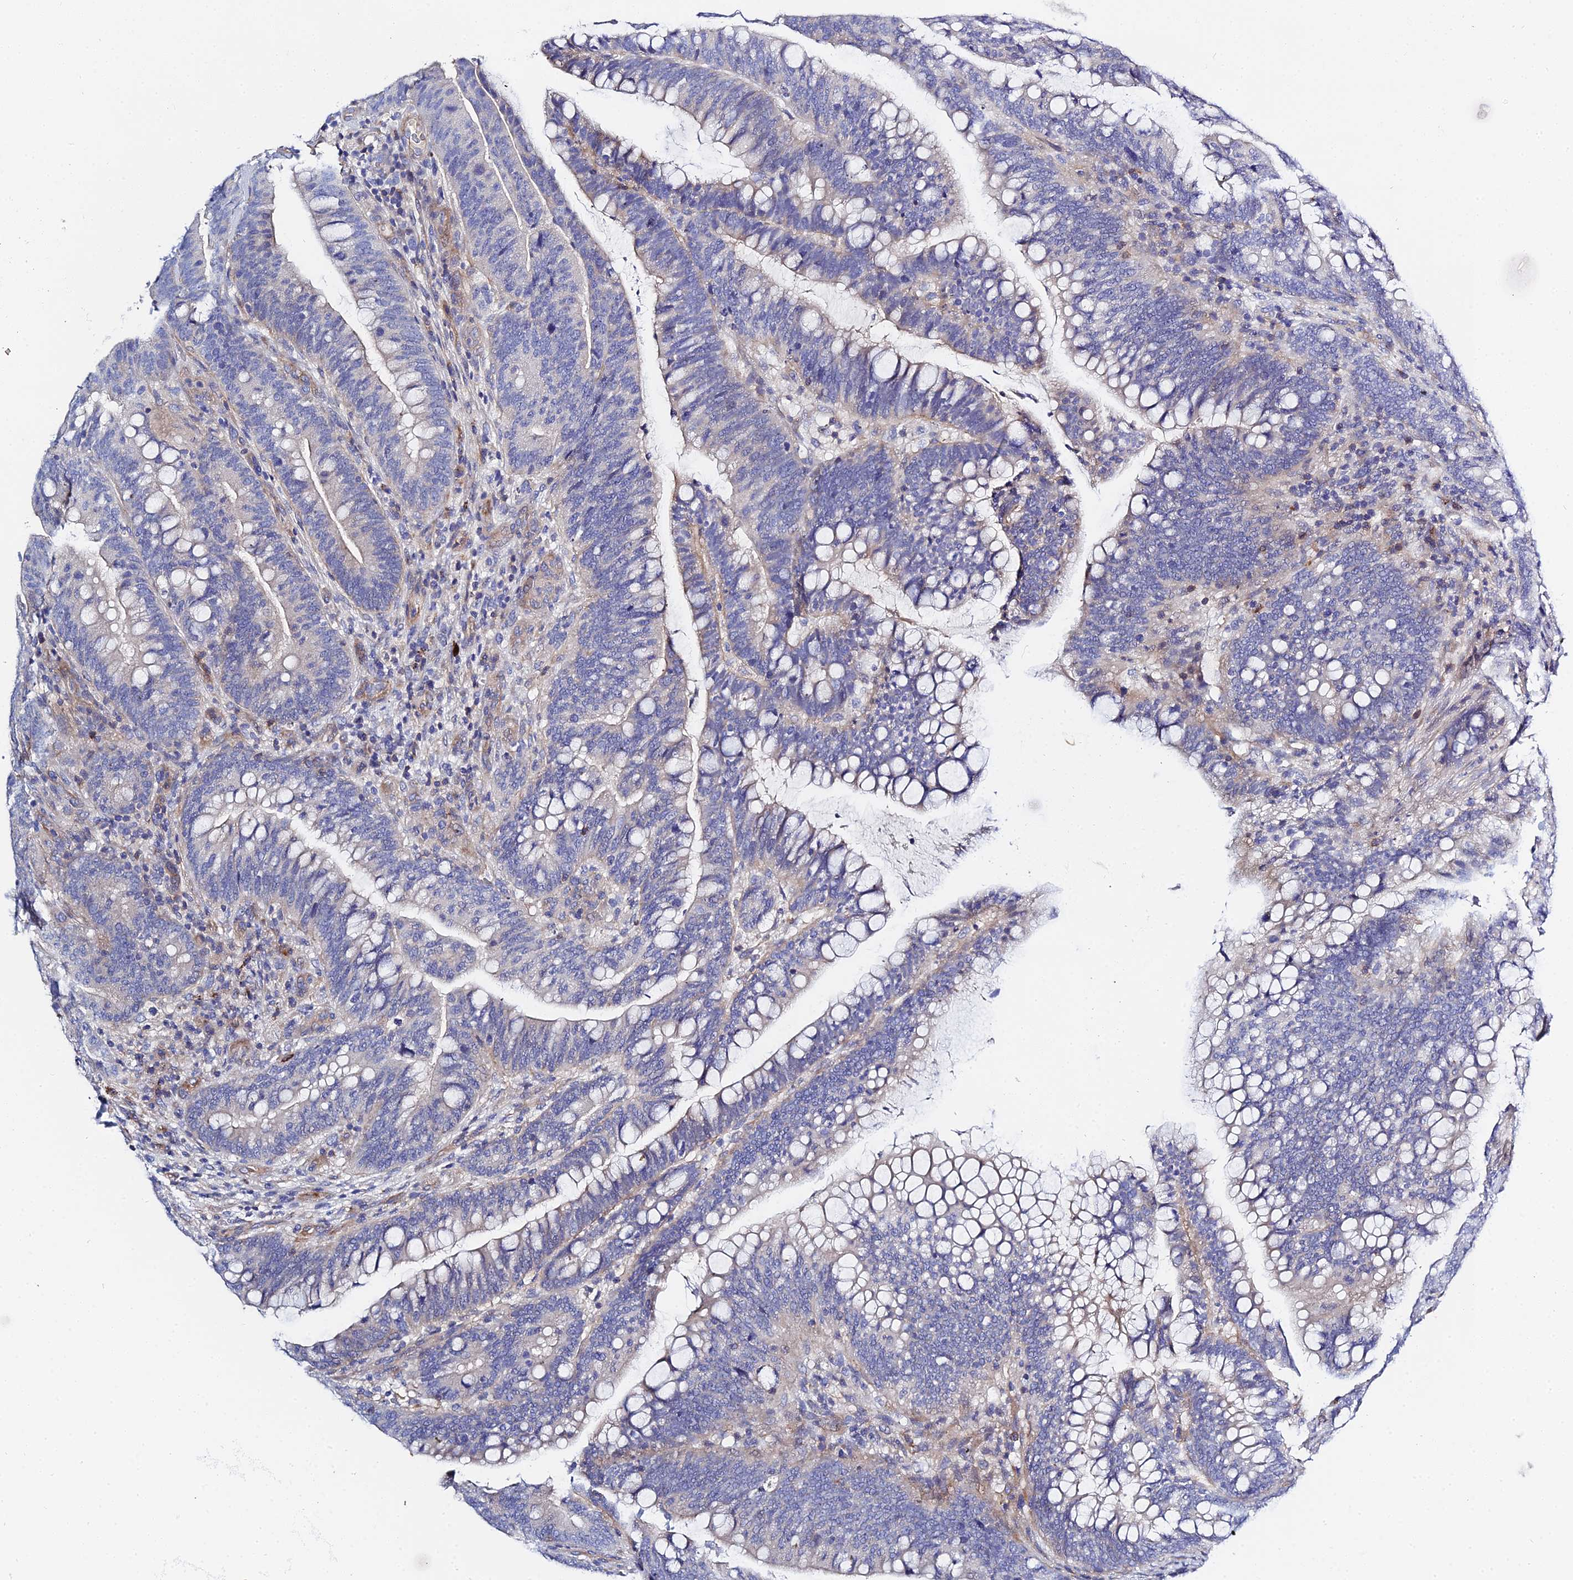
{"staining": {"intensity": "negative", "quantity": "none", "location": "none"}, "tissue": "colorectal cancer", "cell_type": "Tumor cells", "image_type": "cancer", "snomed": [{"axis": "morphology", "description": "Adenocarcinoma, NOS"}, {"axis": "topography", "description": "Colon"}], "caption": "Protein analysis of colorectal adenocarcinoma shows no significant expression in tumor cells.", "gene": "APOBEC3H", "patient": {"sex": "female", "age": 66}}